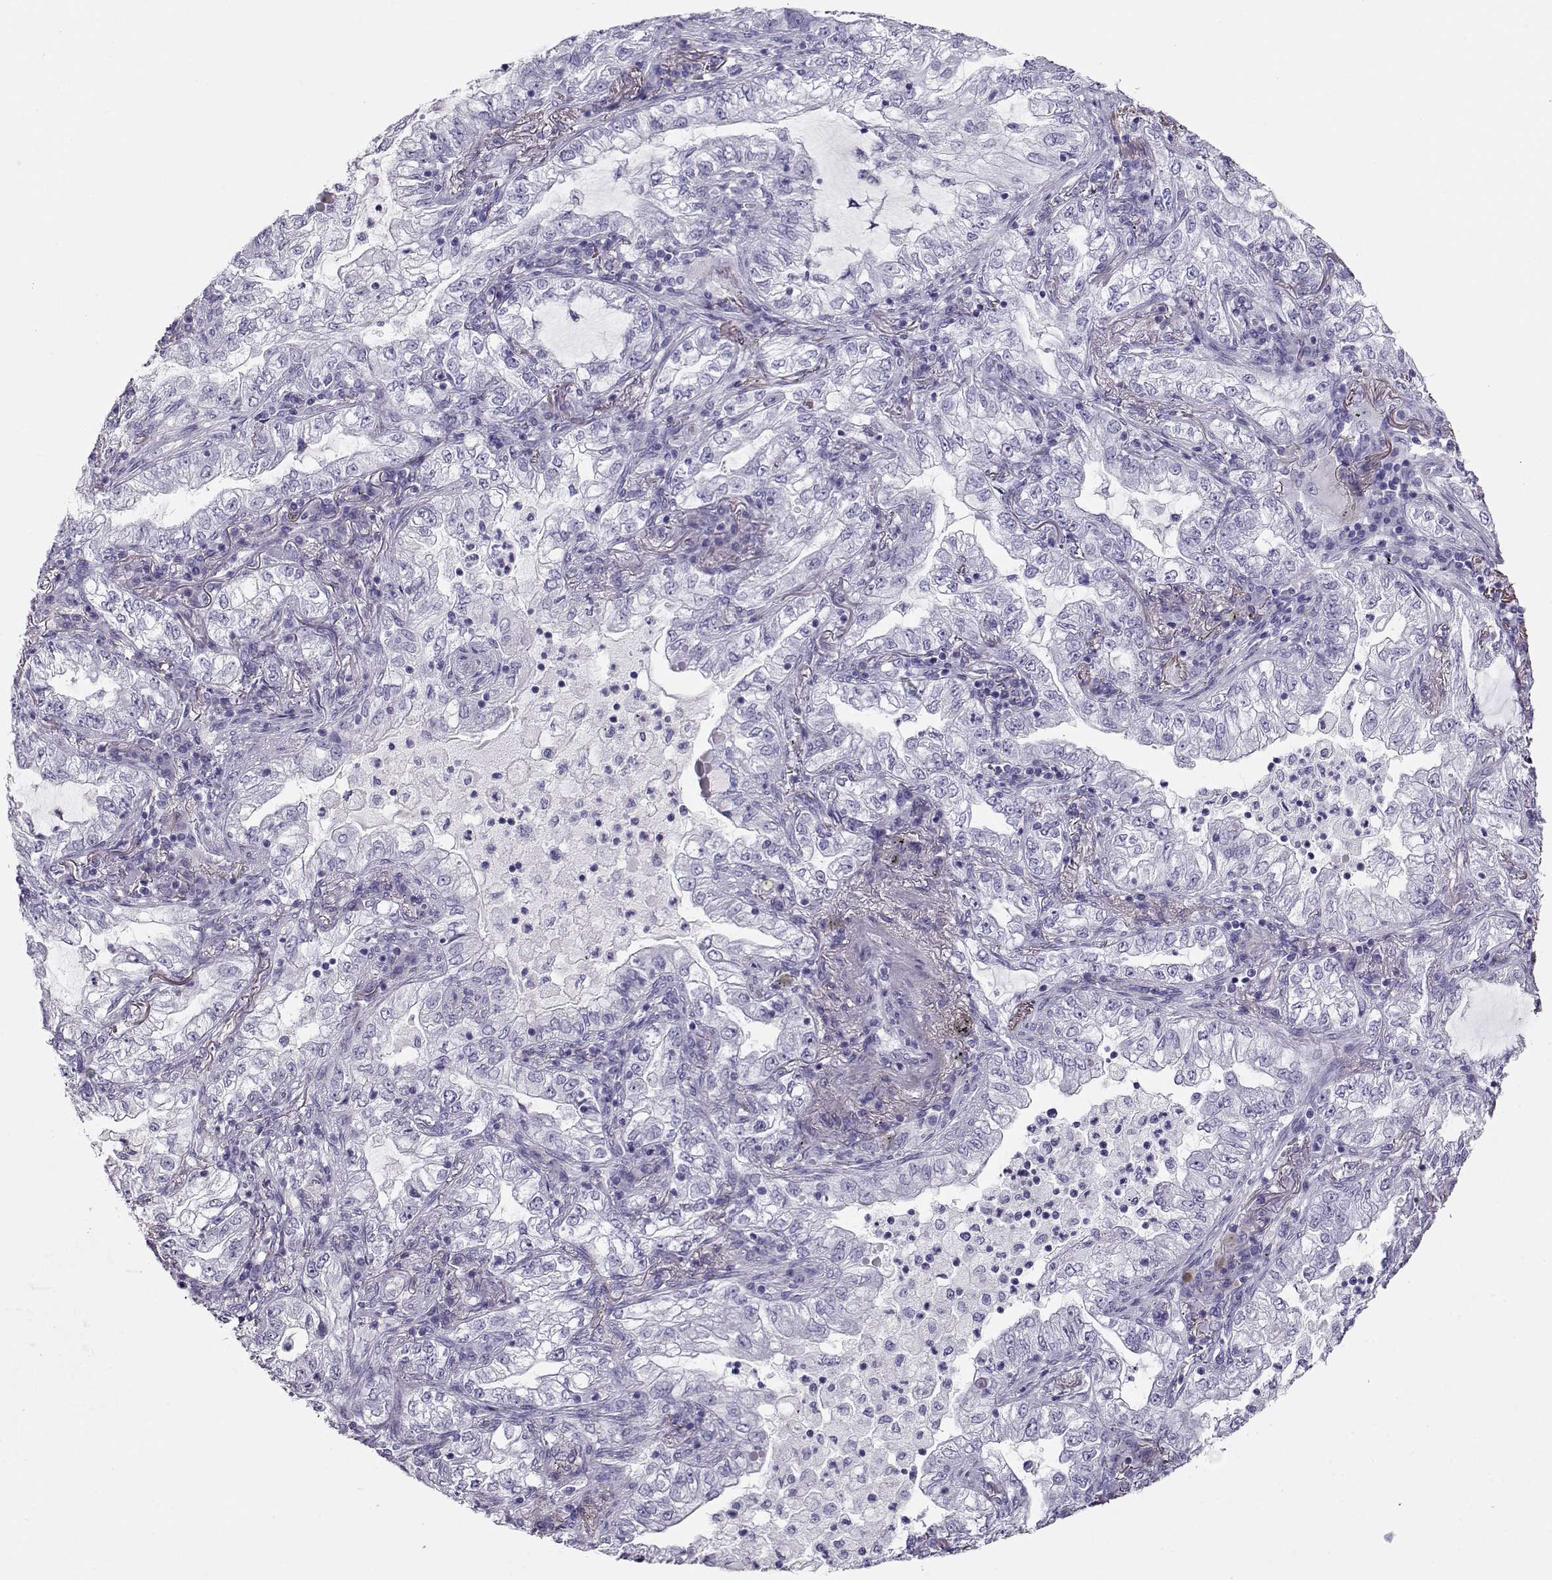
{"staining": {"intensity": "negative", "quantity": "none", "location": "none"}, "tissue": "lung cancer", "cell_type": "Tumor cells", "image_type": "cancer", "snomed": [{"axis": "morphology", "description": "Adenocarcinoma, NOS"}, {"axis": "topography", "description": "Lung"}], "caption": "Tumor cells show no significant protein positivity in lung cancer. (Immunohistochemistry, brightfield microscopy, high magnification).", "gene": "ACTN2", "patient": {"sex": "female", "age": 73}}